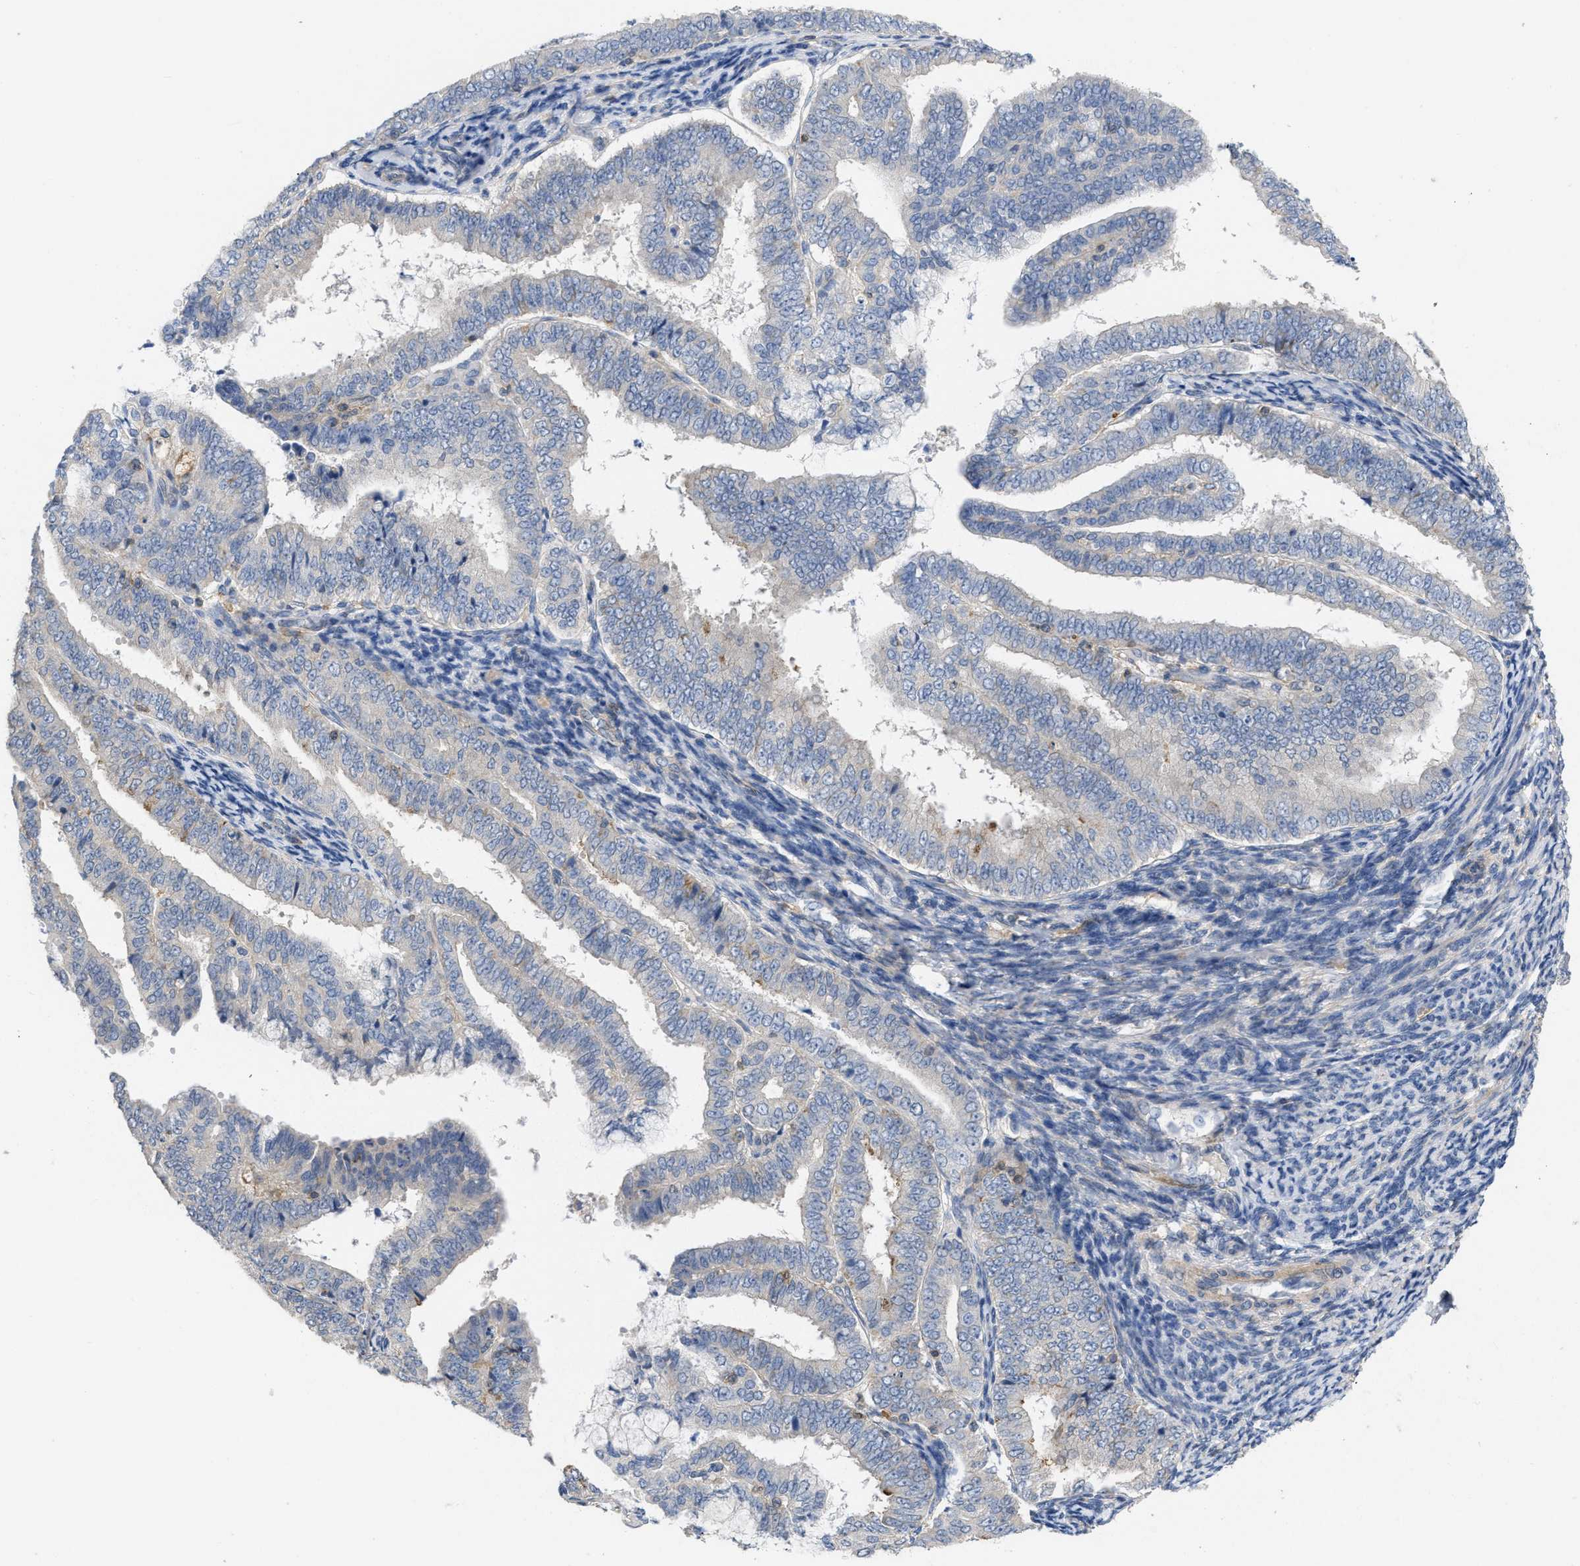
{"staining": {"intensity": "negative", "quantity": "none", "location": "none"}, "tissue": "endometrial cancer", "cell_type": "Tumor cells", "image_type": "cancer", "snomed": [{"axis": "morphology", "description": "Adenocarcinoma, NOS"}, {"axis": "topography", "description": "Endometrium"}], "caption": "DAB immunohistochemical staining of human endometrial cancer (adenocarcinoma) shows no significant positivity in tumor cells.", "gene": "TMEM131", "patient": {"sex": "female", "age": 63}}